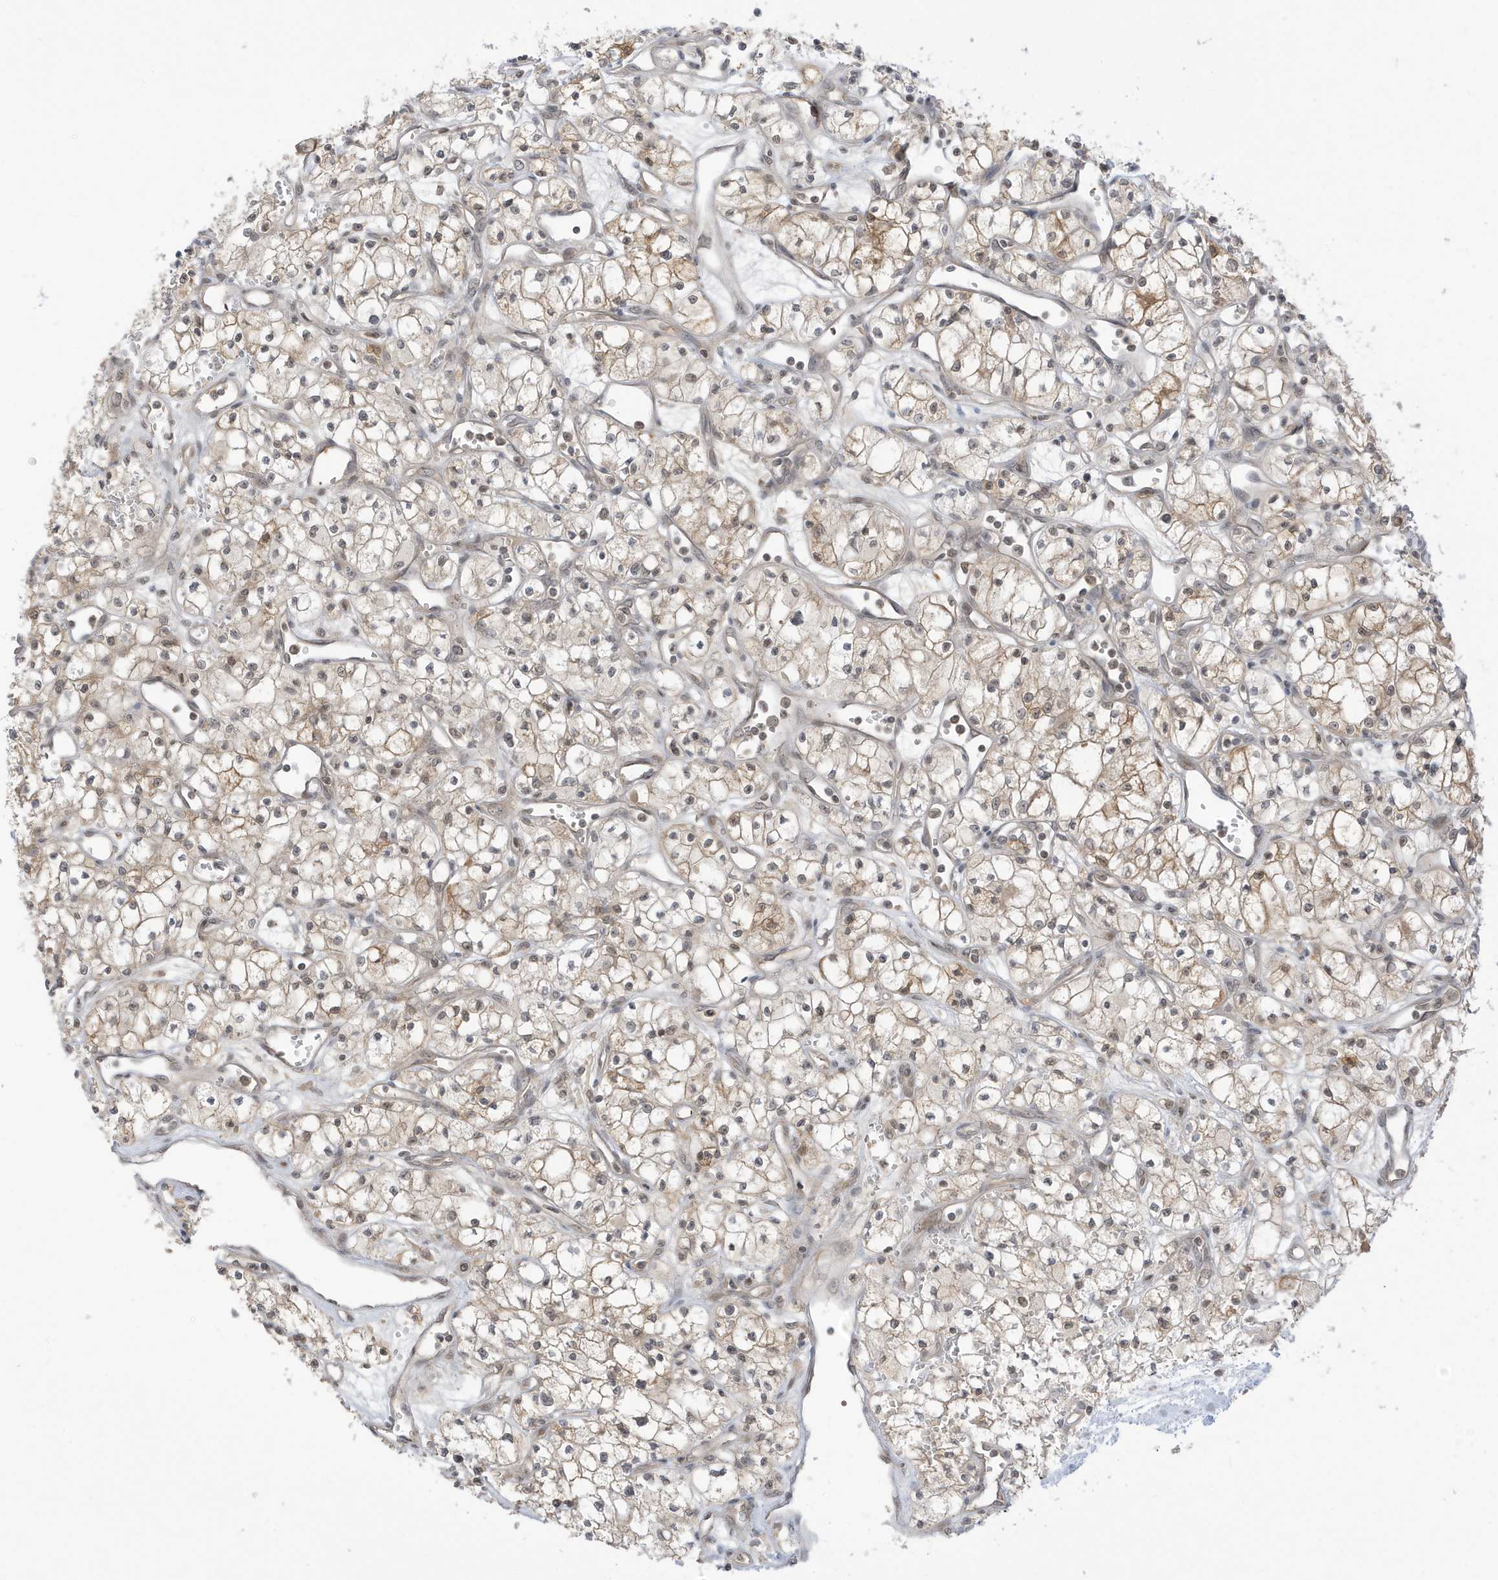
{"staining": {"intensity": "moderate", "quantity": ">75%", "location": "cytoplasmic/membranous,nuclear"}, "tissue": "renal cancer", "cell_type": "Tumor cells", "image_type": "cancer", "snomed": [{"axis": "morphology", "description": "Adenocarcinoma, NOS"}, {"axis": "topography", "description": "Kidney"}], "caption": "The immunohistochemical stain highlights moderate cytoplasmic/membranous and nuclear expression in tumor cells of renal adenocarcinoma tissue.", "gene": "TAB3", "patient": {"sex": "male", "age": 59}}